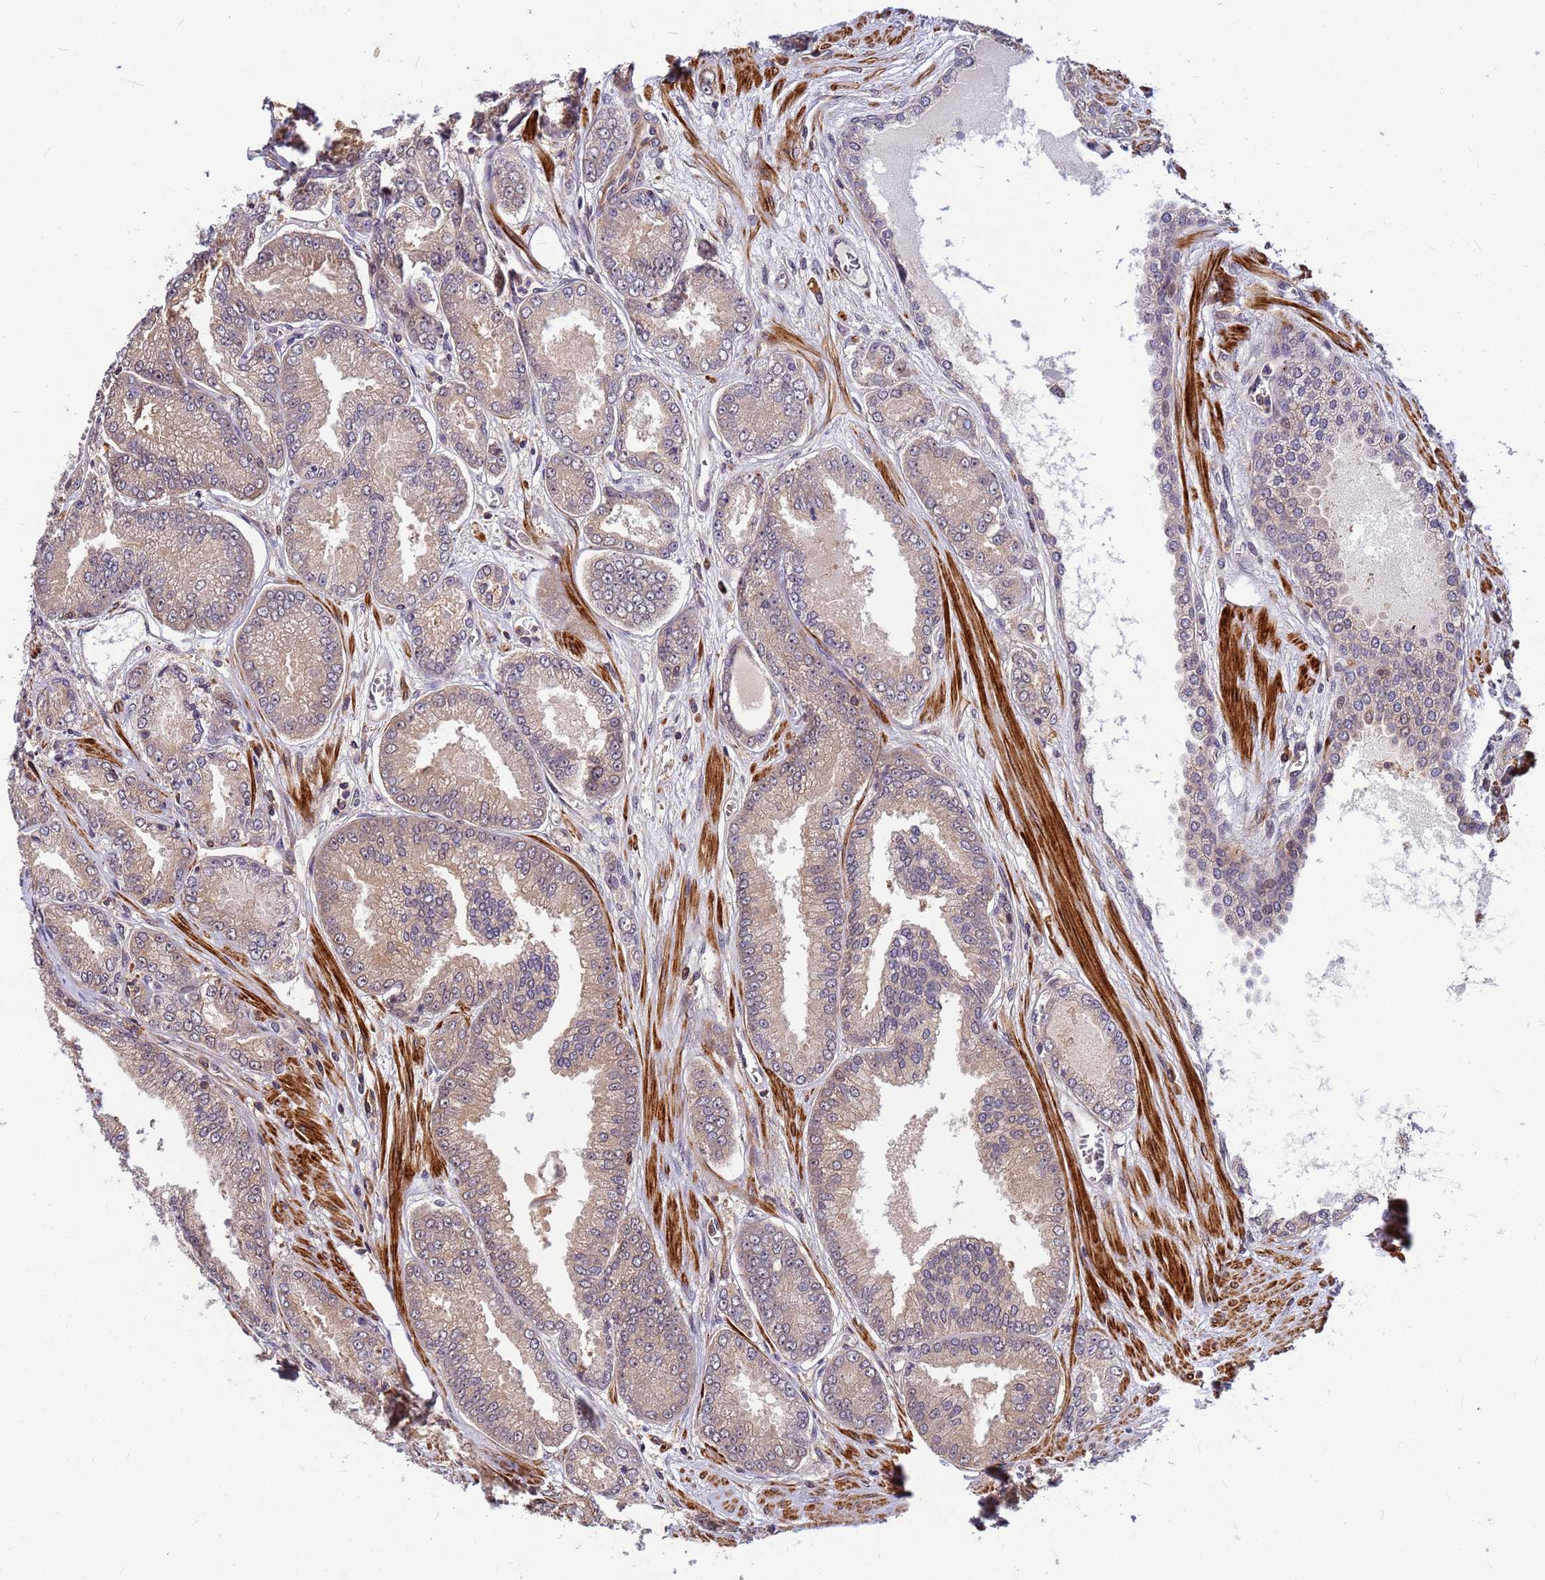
{"staining": {"intensity": "weak", "quantity": ">75%", "location": "cytoplasmic/membranous"}, "tissue": "prostate cancer", "cell_type": "Tumor cells", "image_type": "cancer", "snomed": [{"axis": "morphology", "description": "Adenocarcinoma, High grade"}, {"axis": "topography", "description": "Prostate"}], "caption": "Immunohistochemistry (IHC) staining of prostate adenocarcinoma (high-grade), which shows low levels of weak cytoplasmic/membranous positivity in approximately >75% of tumor cells indicating weak cytoplasmic/membranous protein expression. The staining was performed using DAB (brown) for protein detection and nuclei were counterstained in hematoxylin (blue).", "gene": "DUS4L", "patient": {"sex": "male", "age": 74}}